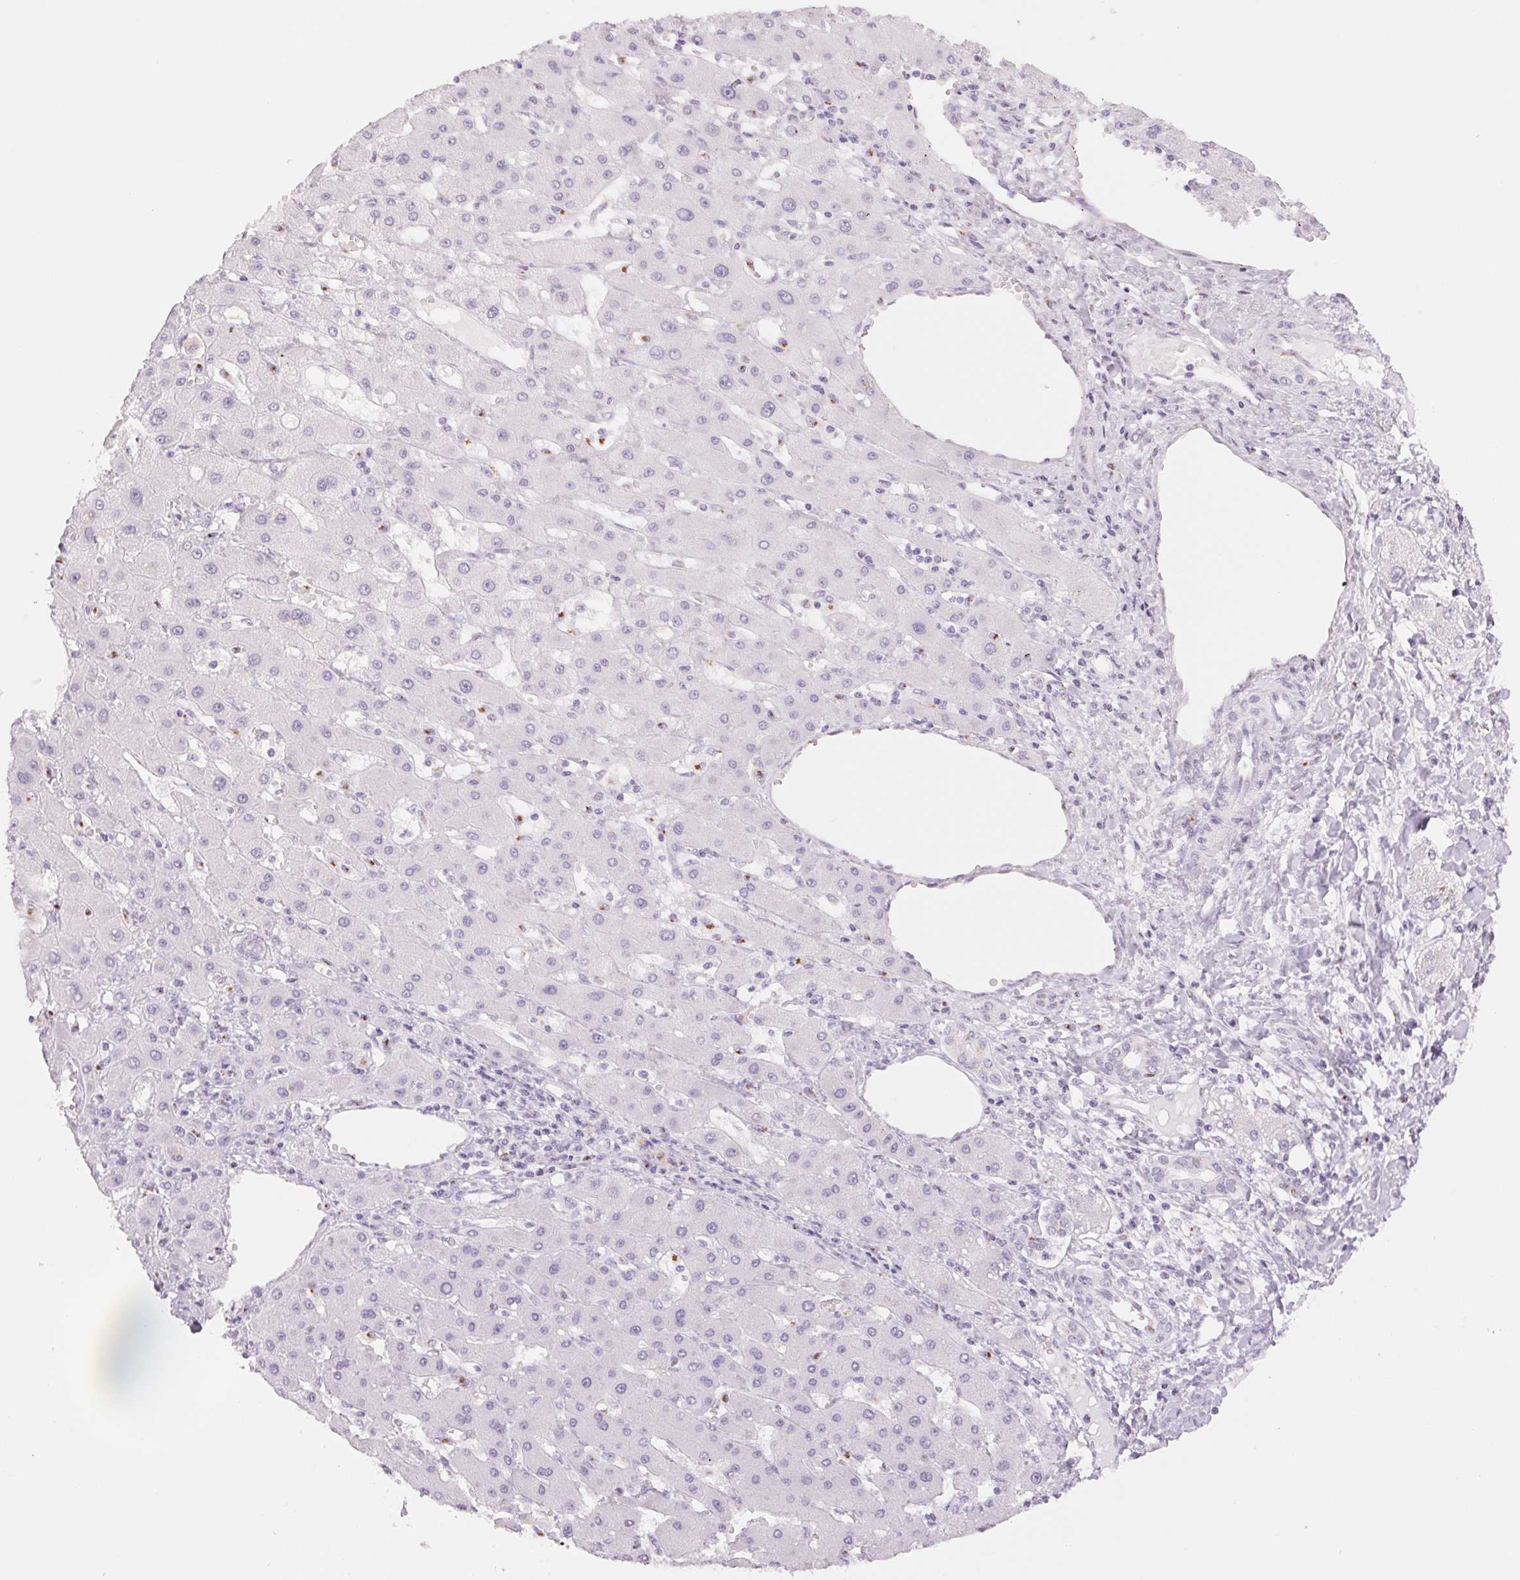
{"staining": {"intensity": "negative", "quantity": "none", "location": "none"}, "tissue": "liver cancer", "cell_type": "Tumor cells", "image_type": "cancer", "snomed": [{"axis": "morphology", "description": "Cholangiocarcinoma"}, {"axis": "topography", "description": "Liver"}], "caption": "IHC of cholangiocarcinoma (liver) exhibits no staining in tumor cells.", "gene": "GALNT7", "patient": {"sex": "male", "age": 59}}